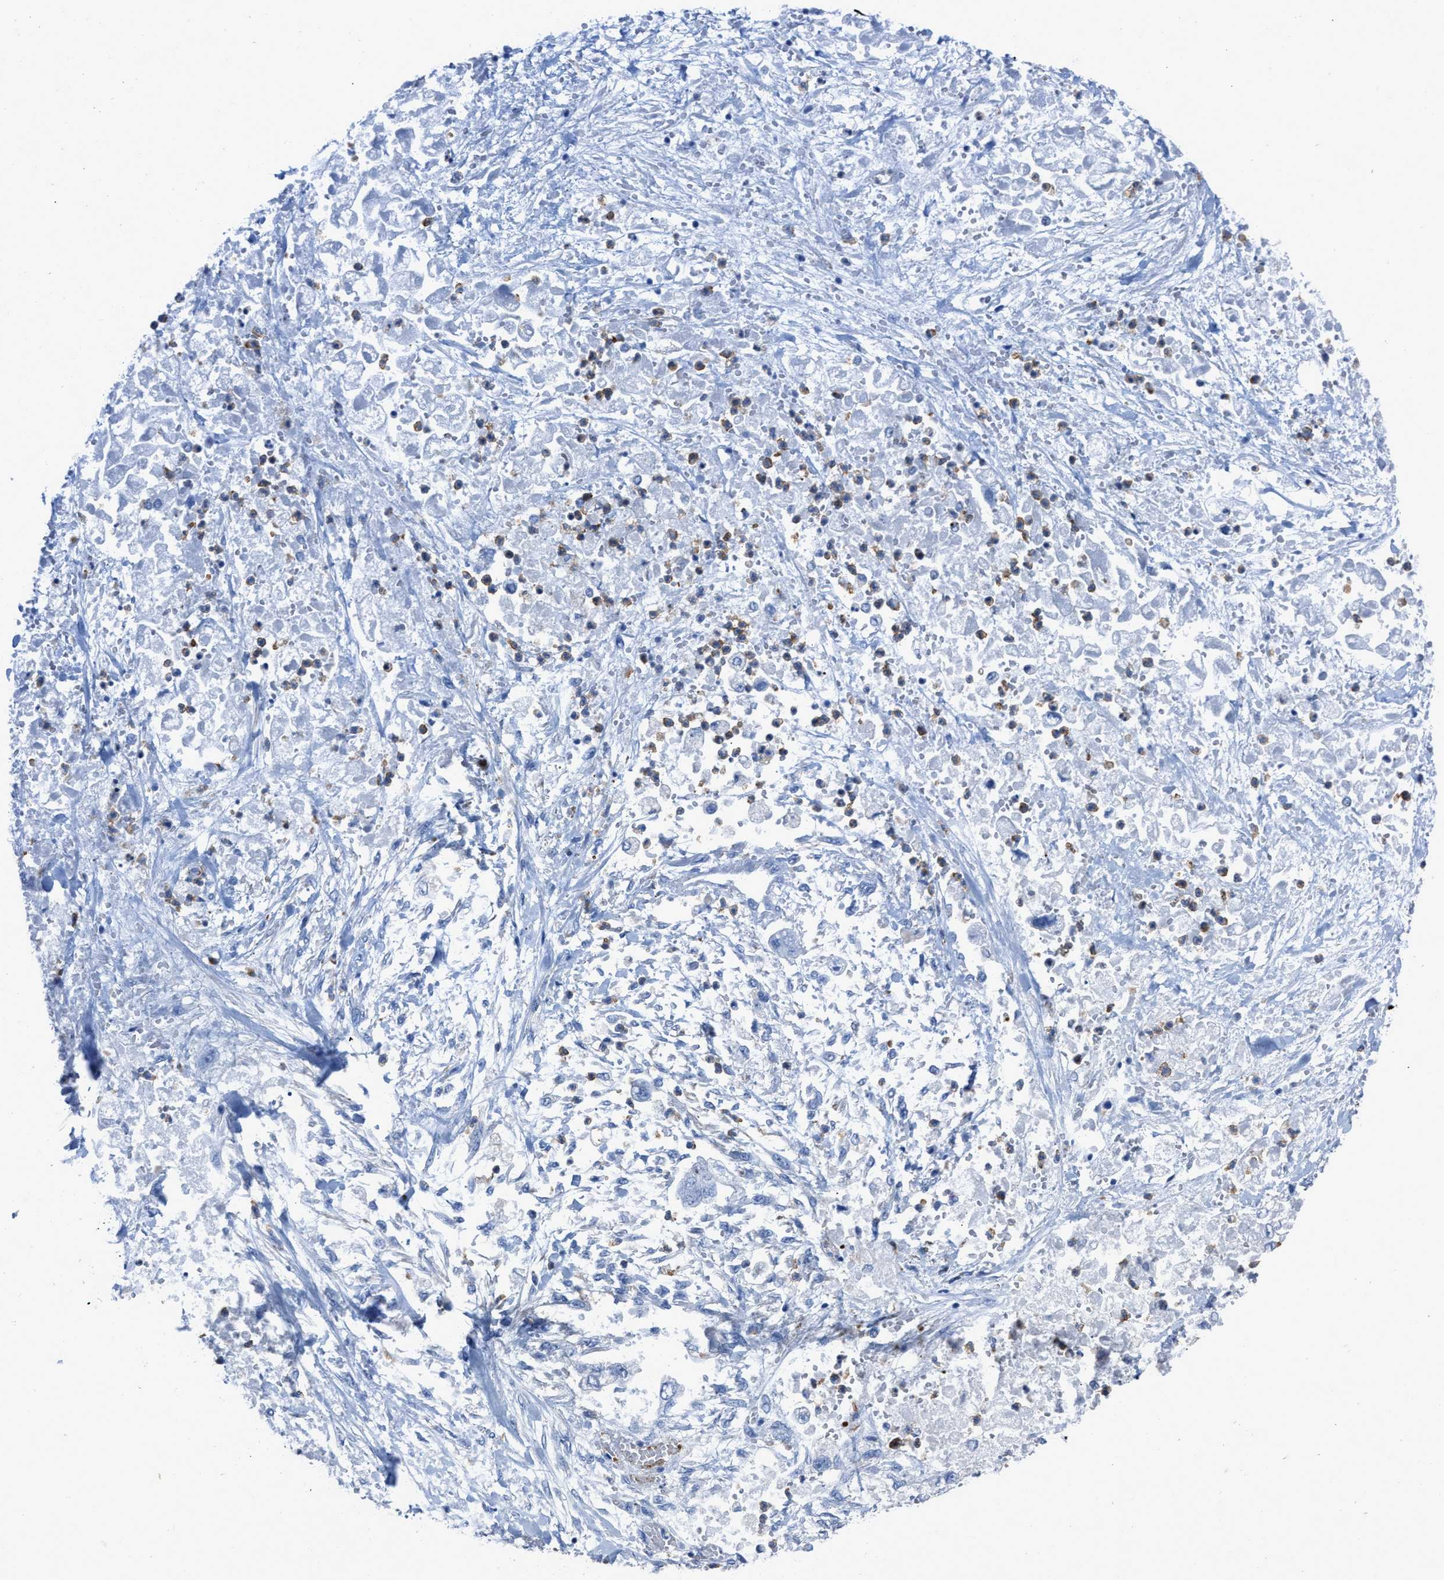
{"staining": {"intensity": "negative", "quantity": "none", "location": "none"}, "tissue": "stomach cancer", "cell_type": "Tumor cells", "image_type": "cancer", "snomed": [{"axis": "morphology", "description": "Normal tissue, NOS"}, {"axis": "morphology", "description": "Adenocarcinoma, NOS"}, {"axis": "topography", "description": "Stomach"}], "caption": "Immunohistochemistry (IHC) micrograph of human adenocarcinoma (stomach) stained for a protein (brown), which displays no positivity in tumor cells.", "gene": "PRMT2", "patient": {"sex": "male", "age": 62}}